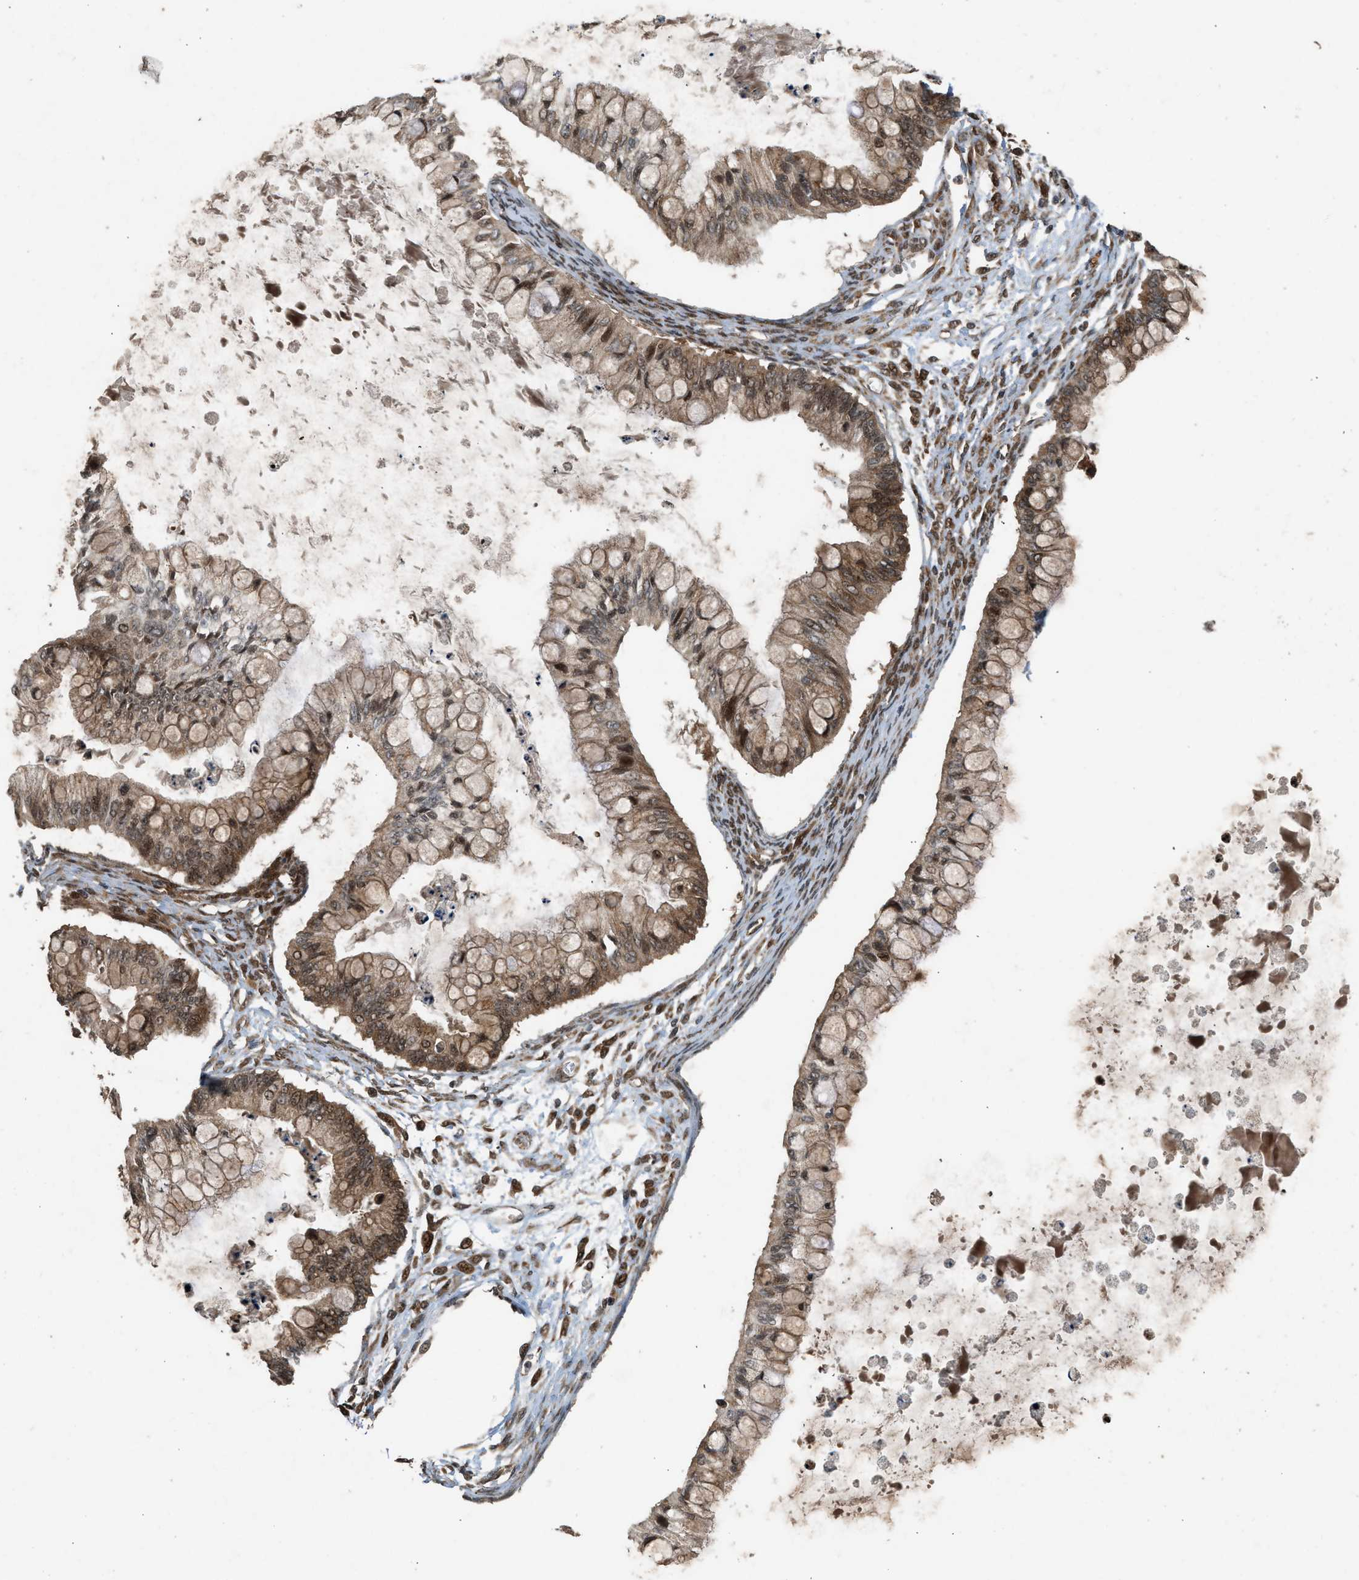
{"staining": {"intensity": "moderate", "quantity": ">75%", "location": "cytoplasmic/membranous,nuclear"}, "tissue": "ovarian cancer", "cell_type": "Tumor cells", "image_type": "cancer", "snomed": [{"axis": "morphology", "description": "Cystadenocarcinoma, mucinous, NOS"}, {"axis": "topography", "description": "Ovary"}], "caption": "Tumor cells display medium levels of moderate cytoplasmic/membranous and nuclear positivity in approximately >75% of cells in mucinous cystadenocarcinoma (ovarian). Nuclei are stained in blue.", "gene": "TXNL1", "patient": {"sex": "female", "age": 57}}